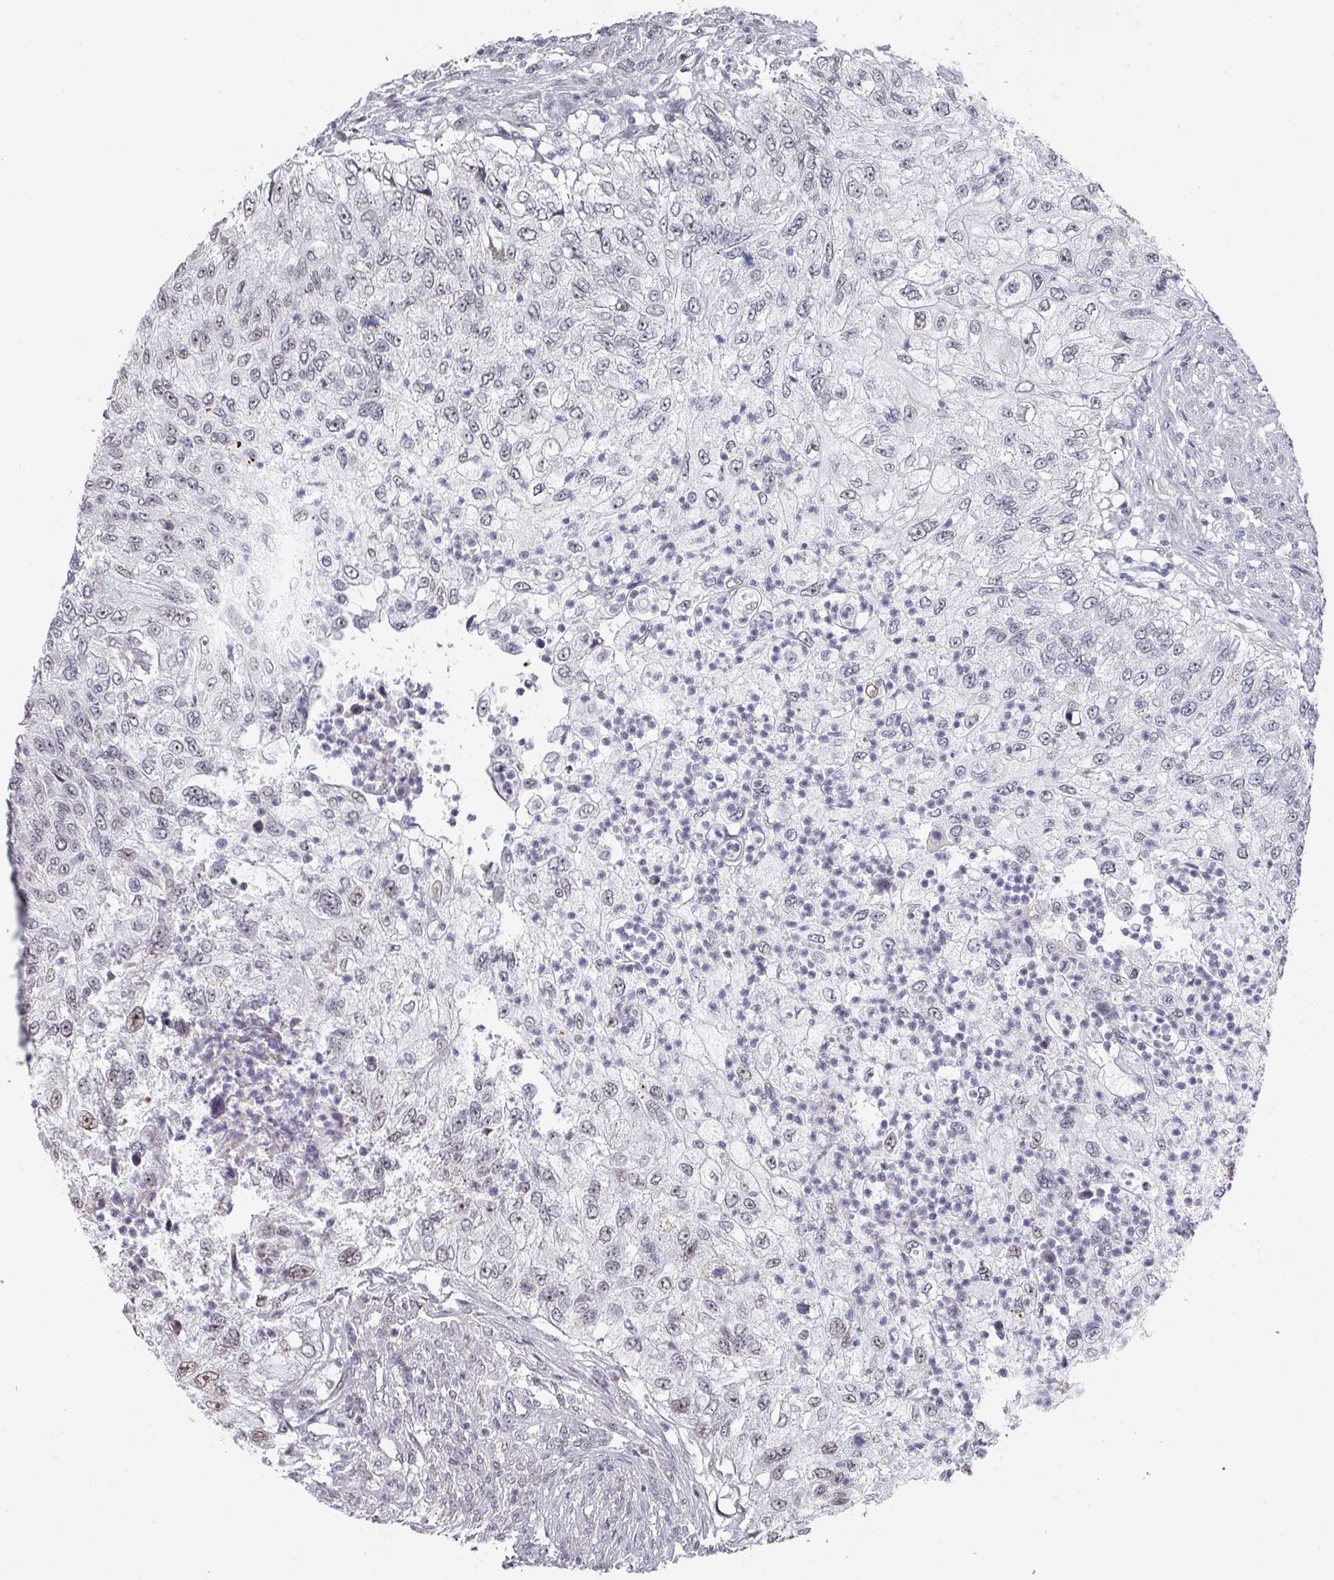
{"staining": {"intensity": "weak", "quantity": "25%-75%", "location": "nuclear"}, "tissue": "urothelial cancer", "cell_type": "Tumor cells", "image_type": "cancer", "snomed": [{"axis": "morphology", "description": "Urothelial carcinoma, High grade"}, {"axis": "topography", "description": "Urinary bladder"}], "caption": "The histopathology image reveals a brown stain indicating the presence of a protein in the nuclear of tumor cells in urothelial cancer.", "gene": "ZNF654", "patient": {"sex": "female", "age": 60}}